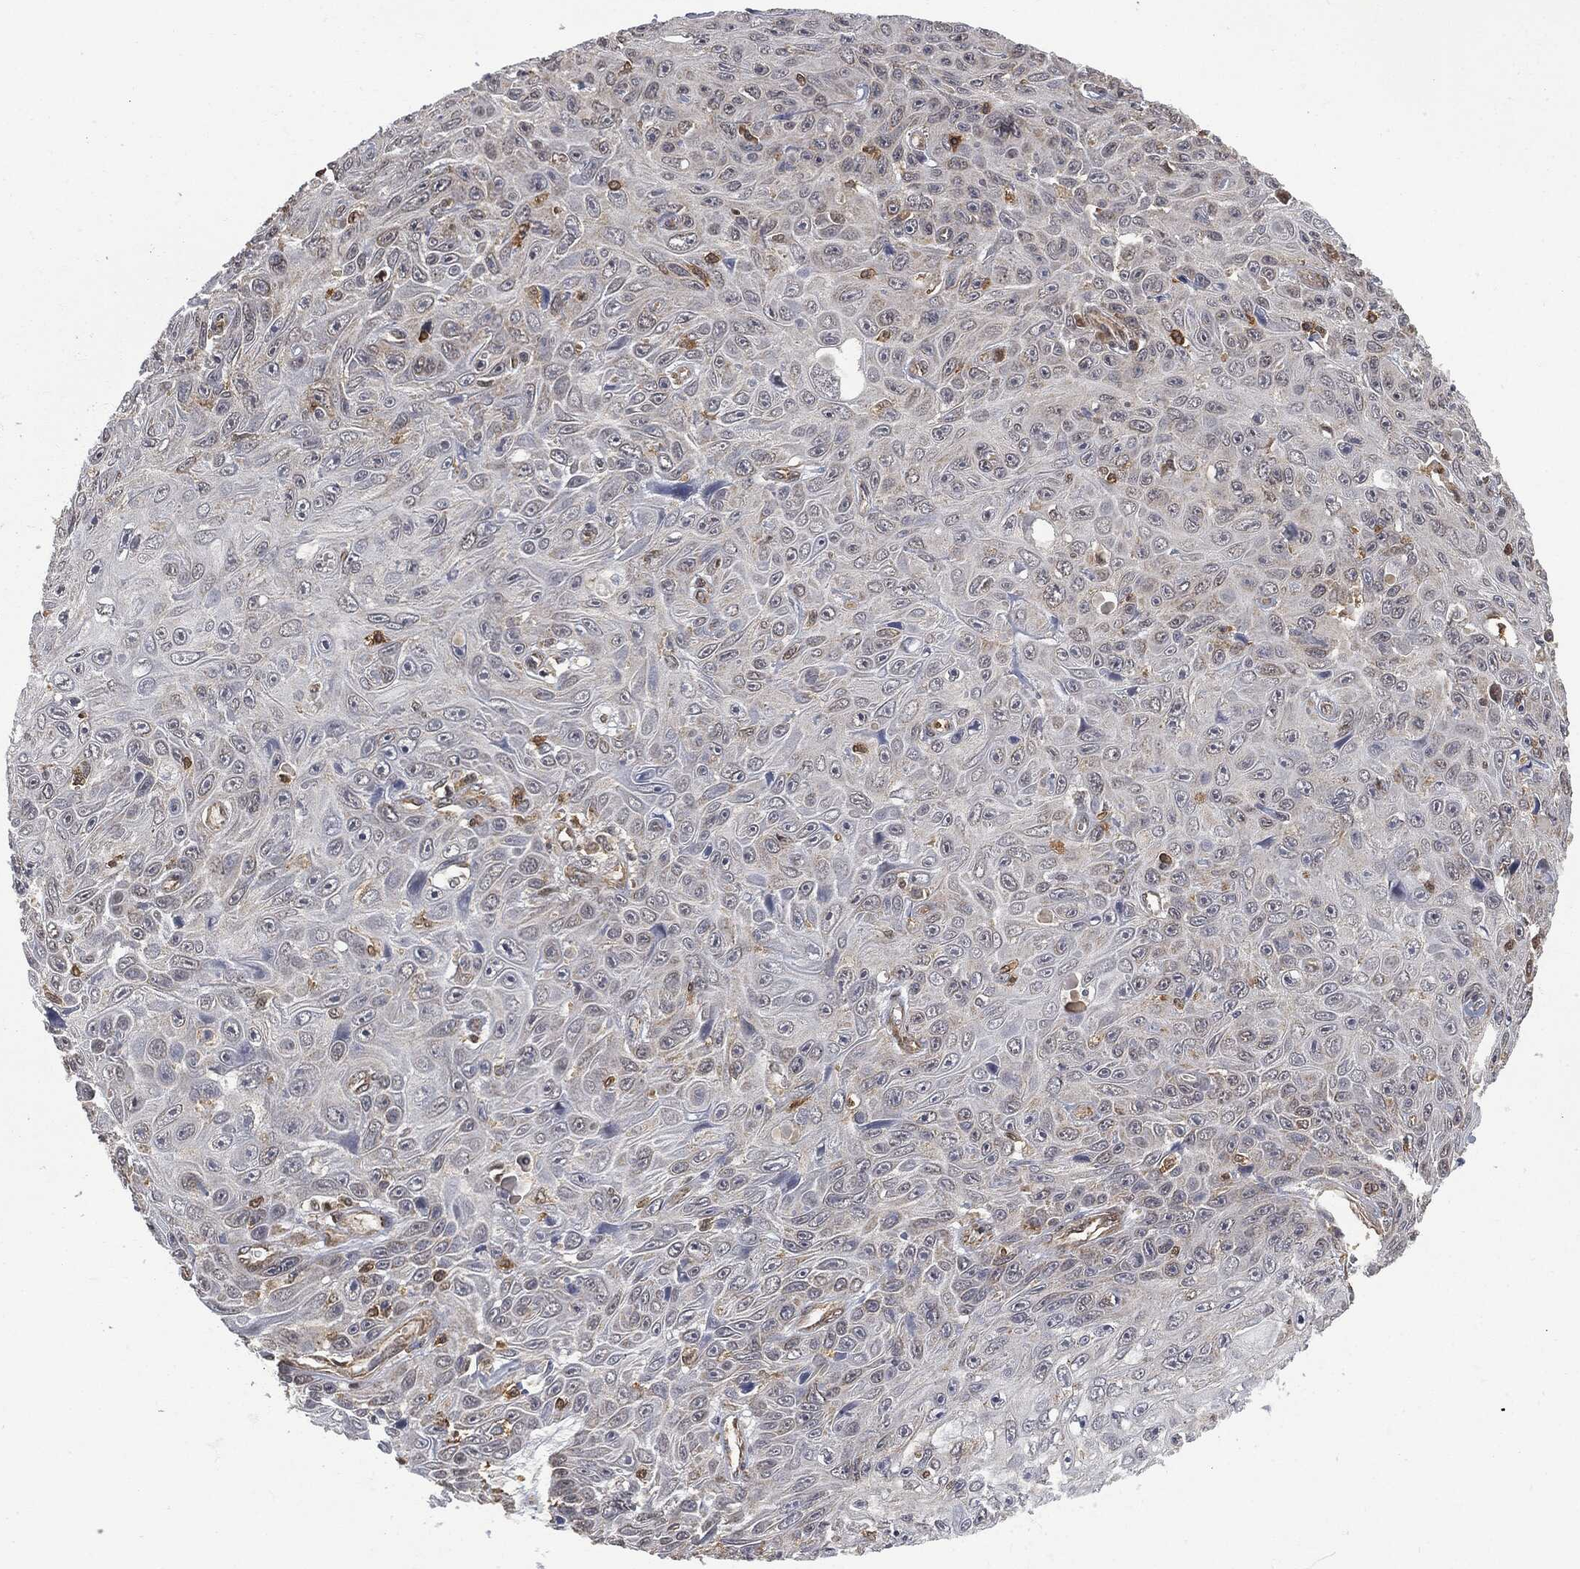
{"staining": {"intensity": "negative", "quantity": "none", "location": "none"}, "tissue": "skin cancer", "cell_type": "Tumor cells", "image_type": "cancer", "snomed": [{"axis": "morphology", "description": "Squamous cell carcinoma, NOS"}, {"axis": "topography", "description": "Skin"}], "caption": "There is no significant positivity in tumor cells of skin cancer. The staining was performed using DAB (3,3'-diaminobenzidine) to visualize the protein expression in brown, while the nuclei were stained in blue with hematoxylin (Magnification: 20x).", "gene": "PSMB10", "patient": {"sex": "male", "age": 82}}